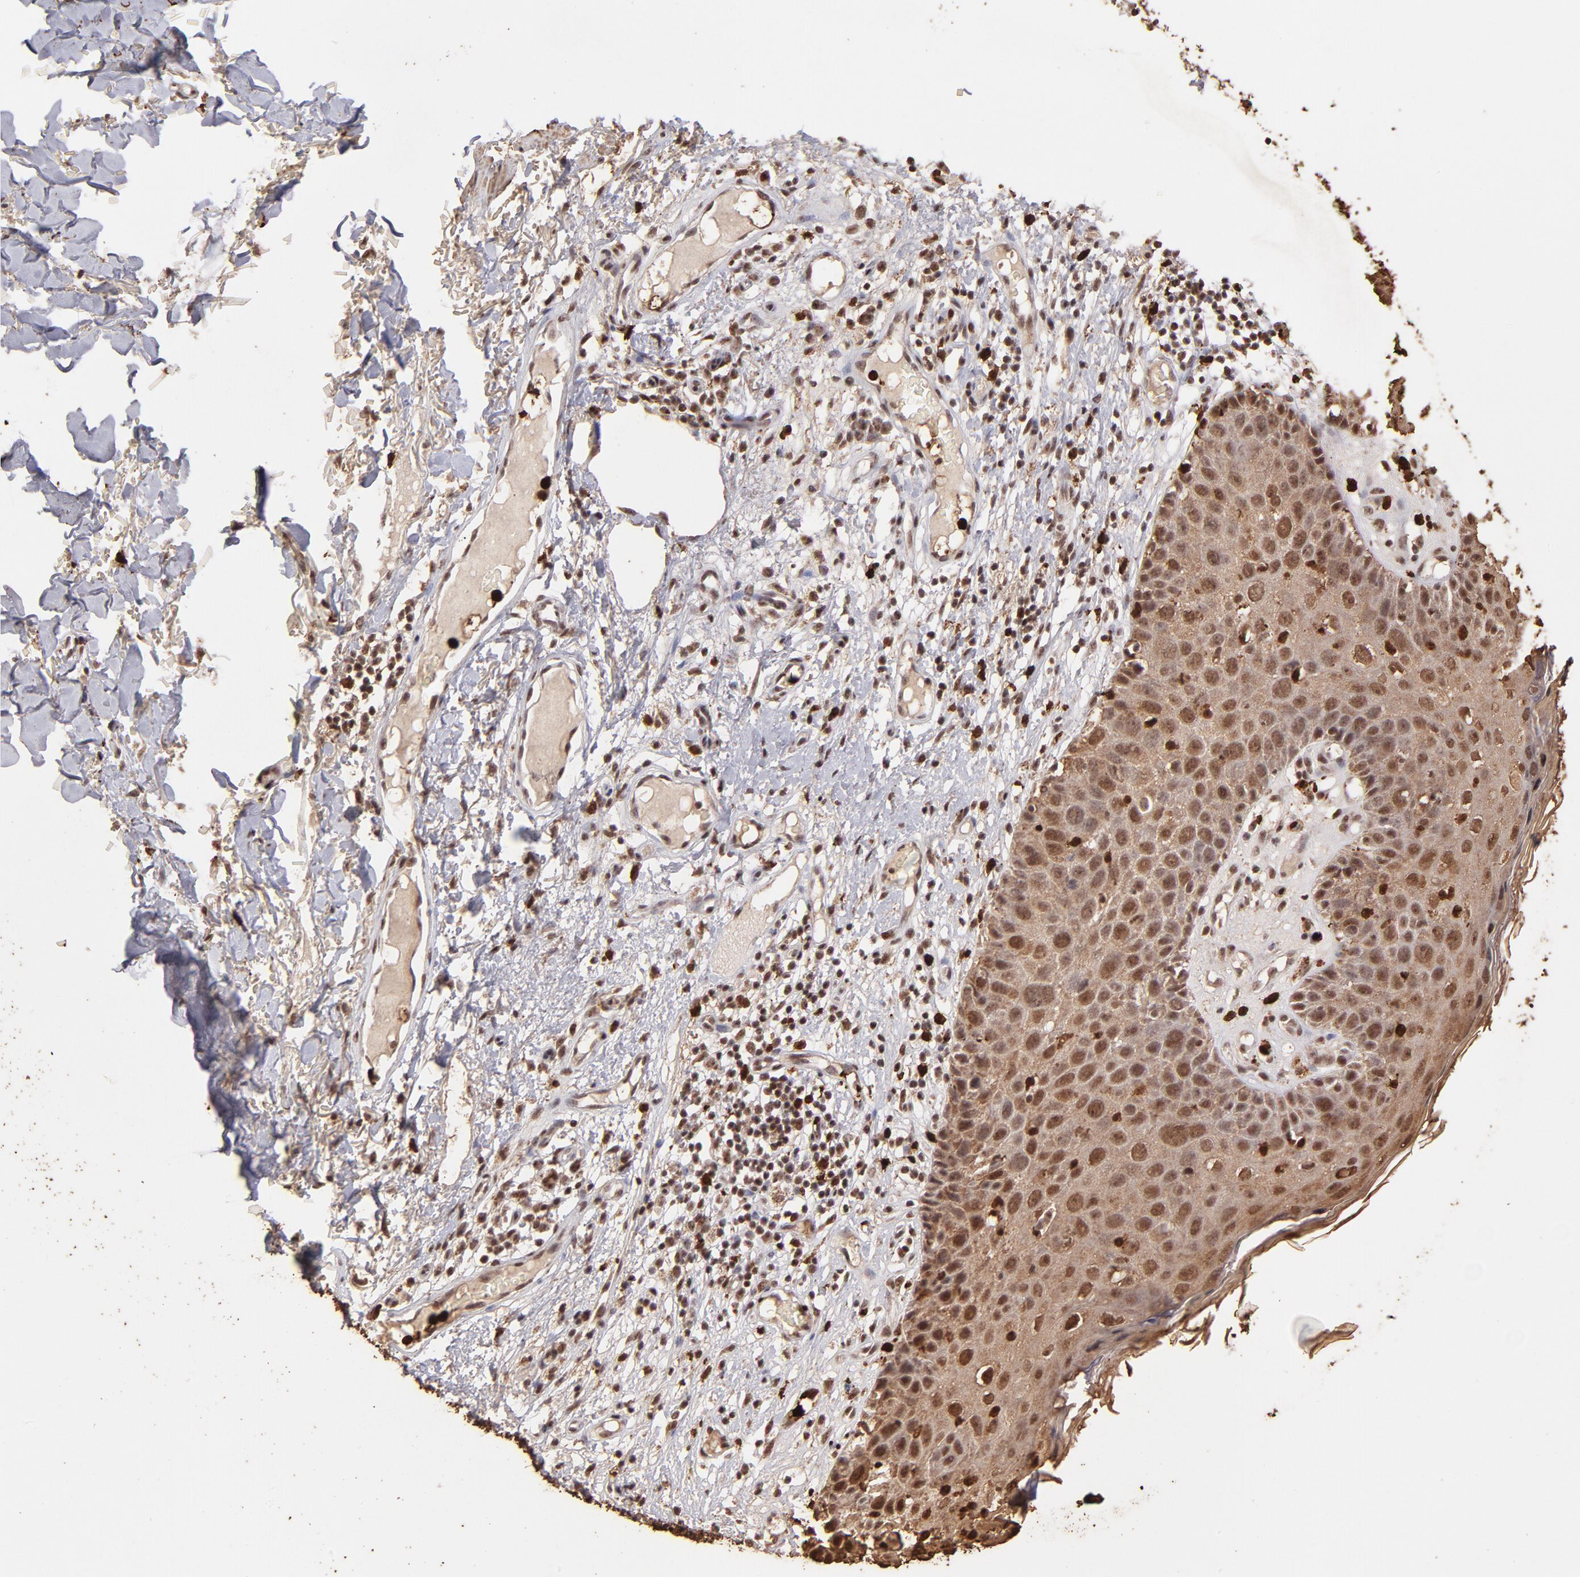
{"staining": {"intensity": "moderate", "quantity": ">75%", "location": "cytoplasmic/membranous,nuclear"}, "tissue": "skin cancer", "cell_type": "Tumor cells", "image_type": "cancer", "snomed": [{"axis": "morphology", "description": "Squamous cell carcinoma, NOS"}, {"axis": "topography", "description": "Skin"}], "caption": "The image displays immunohistochemical staining of skin cancer. There is moderate cytoplasmic/membranous and nuclear positivity is seen in approximately >75% of tumor cells. Ihc stains the protein in brown and the nuclei are stained blue.", "gene": "ZFX", "patient": {"sex": "male", "age": 87}}